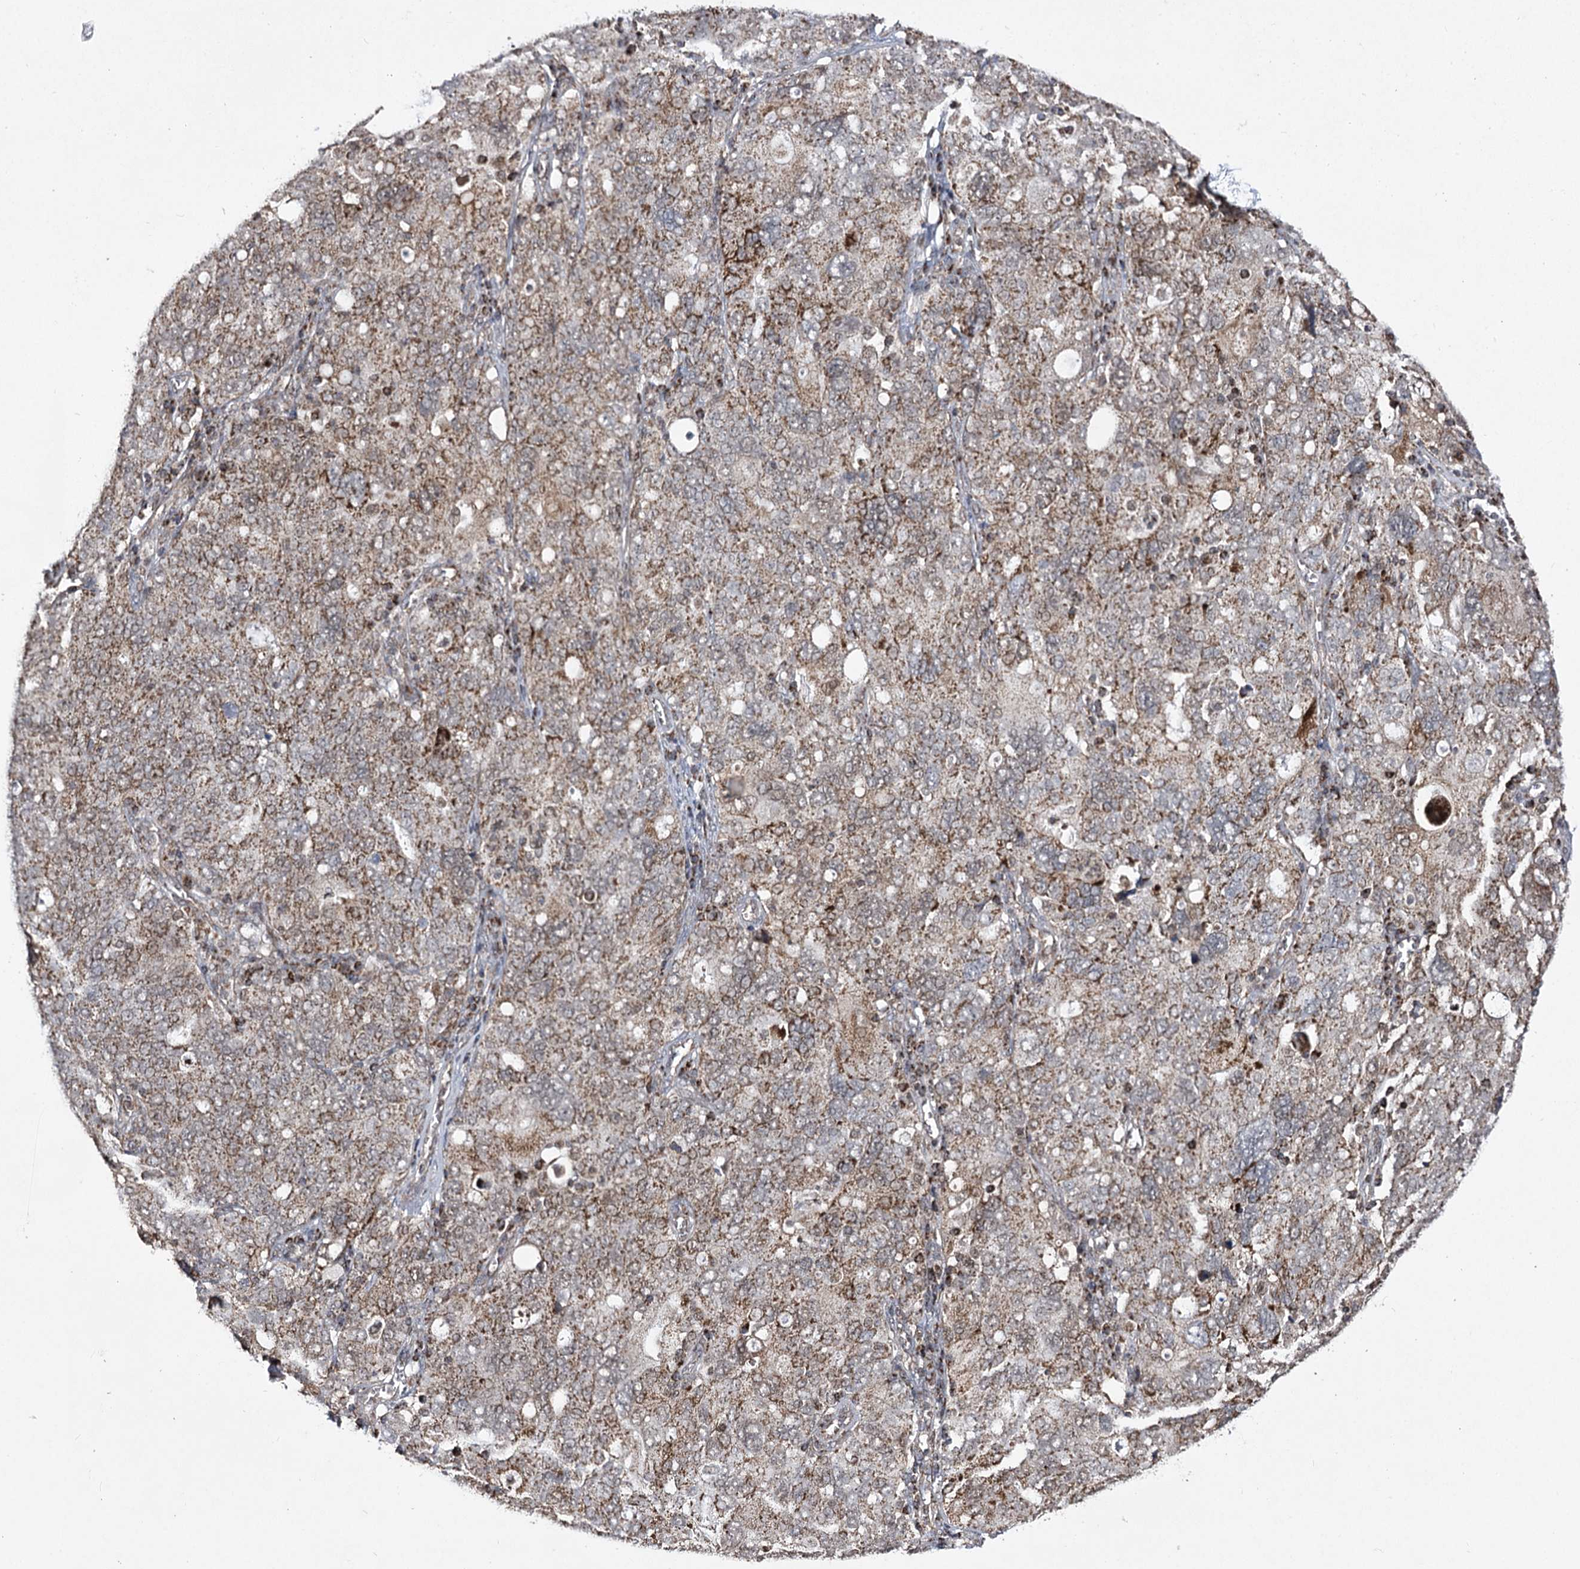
{"staining": {"intensity": "moderate", "quantity": ">75%", "location": "cytoplasmic/membranous"}, "tissue": "ovarian cancer", "cell_type": "Tumor cells", "image_type": "cancer", "snomed": [{"axis": "morphology", "description": "Carcinoma, endometroid"}, {"axis": "topography", "description": "Ovary"}], "caption": "The histopathology image shows immunohistochemical staining of ovarian endometroid carcinoma. There is moderate cytoplasmic/membranous positivity is seen in approximately >75% of tumor cells.", "gene": "SLC4A1AP", "patient": {"sex": "female", "age": 62}}